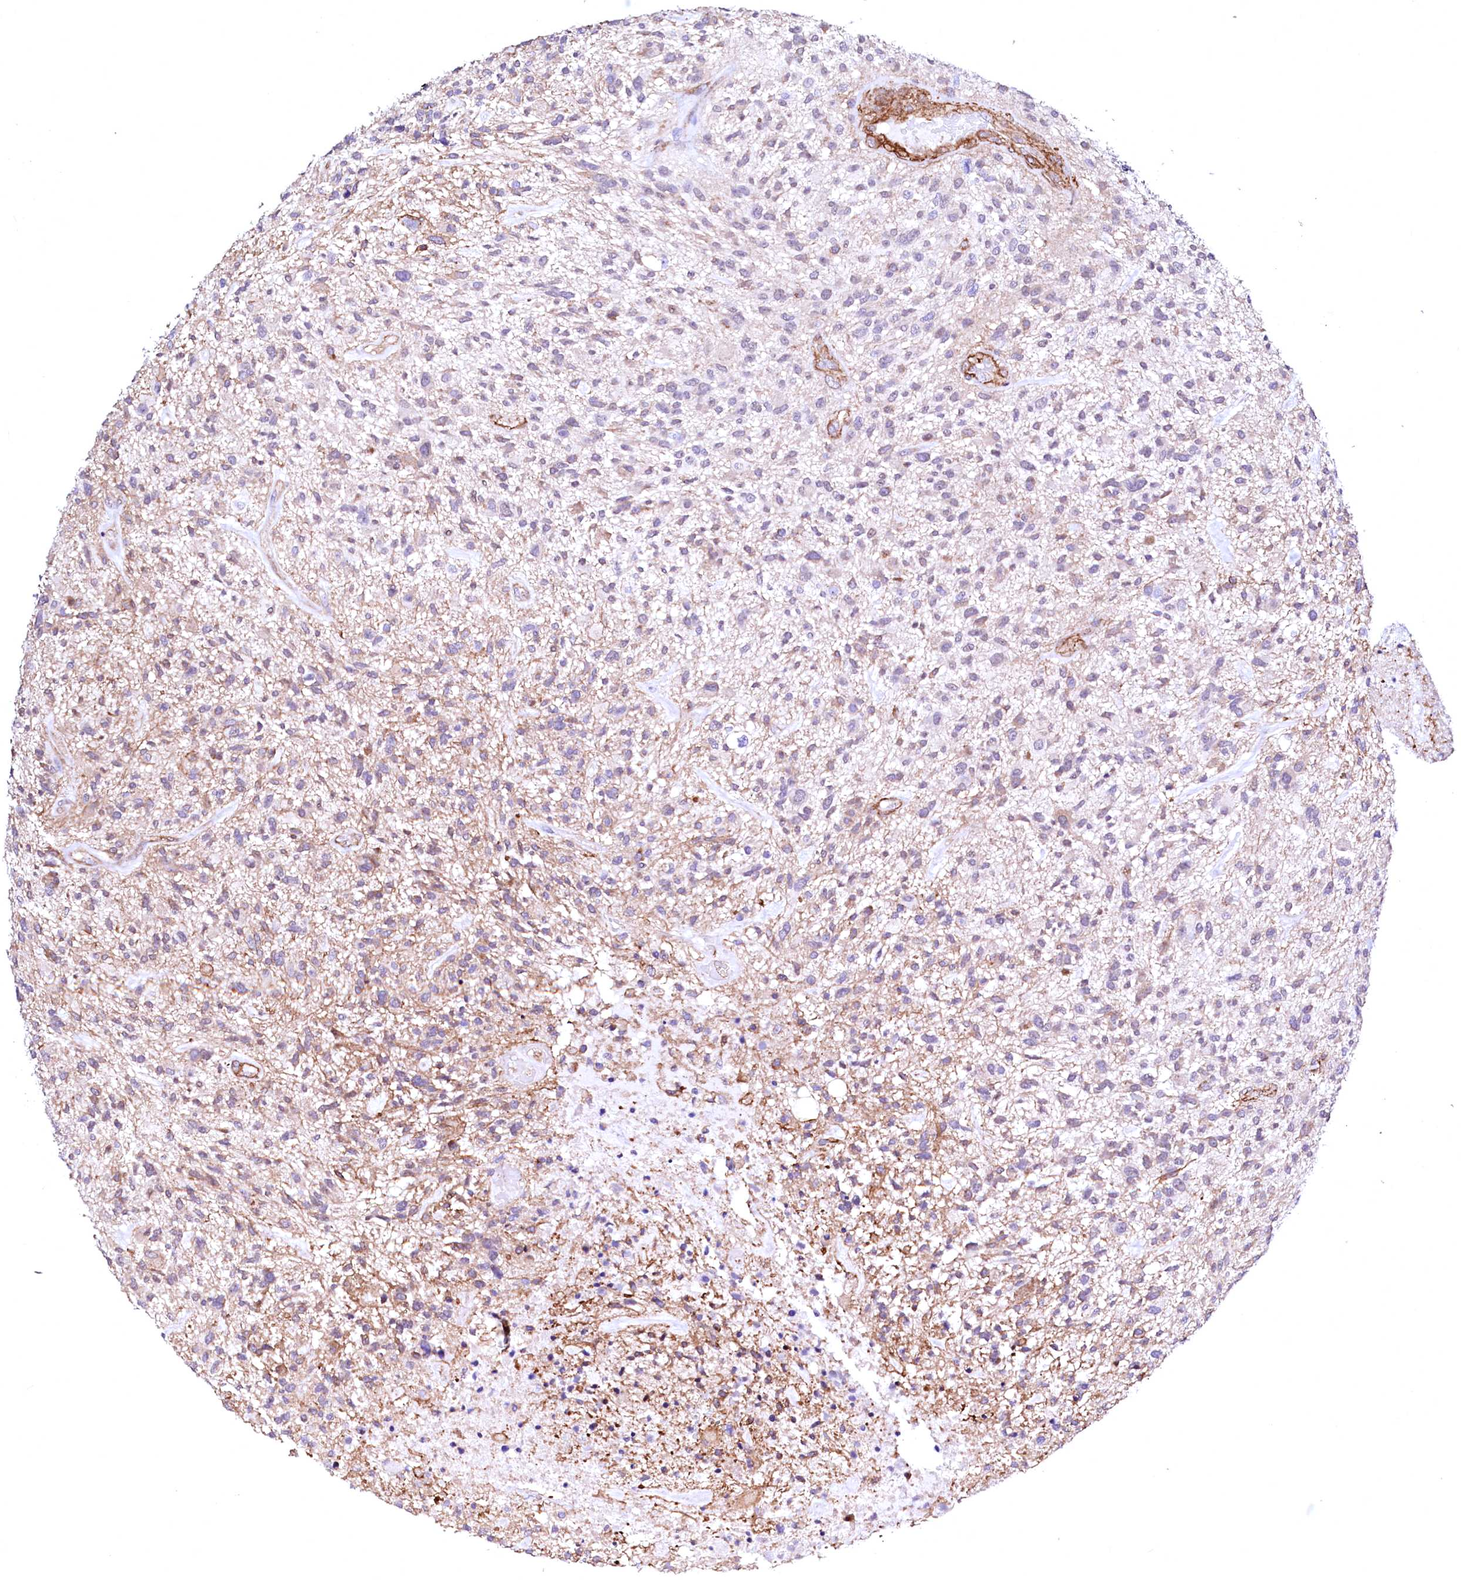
{"staining": {"intensity": "weak", "quantity": "25%-75%", "location": "cytoplasmic/membranous"}, "tissue": "glioma", "cell_type": "Tumor cells", "image_type": "cancer", "snomed": [{"axis": "morphology", "description": "Glioma, malignant, High grade"}, {"axis": "topography", "description": "Brain"}], "caption": "This photomicrograph shows malignant high-grade glioma stained with immunohistochemistry (IHC) to label a protein in brown. The cytoplasmic/membranous of tumor cells show weak positivity for the protein. Nuclei are counter-stained blue.", "gene": "GPR176", "patient": {"sex": "male", "age": 47}}